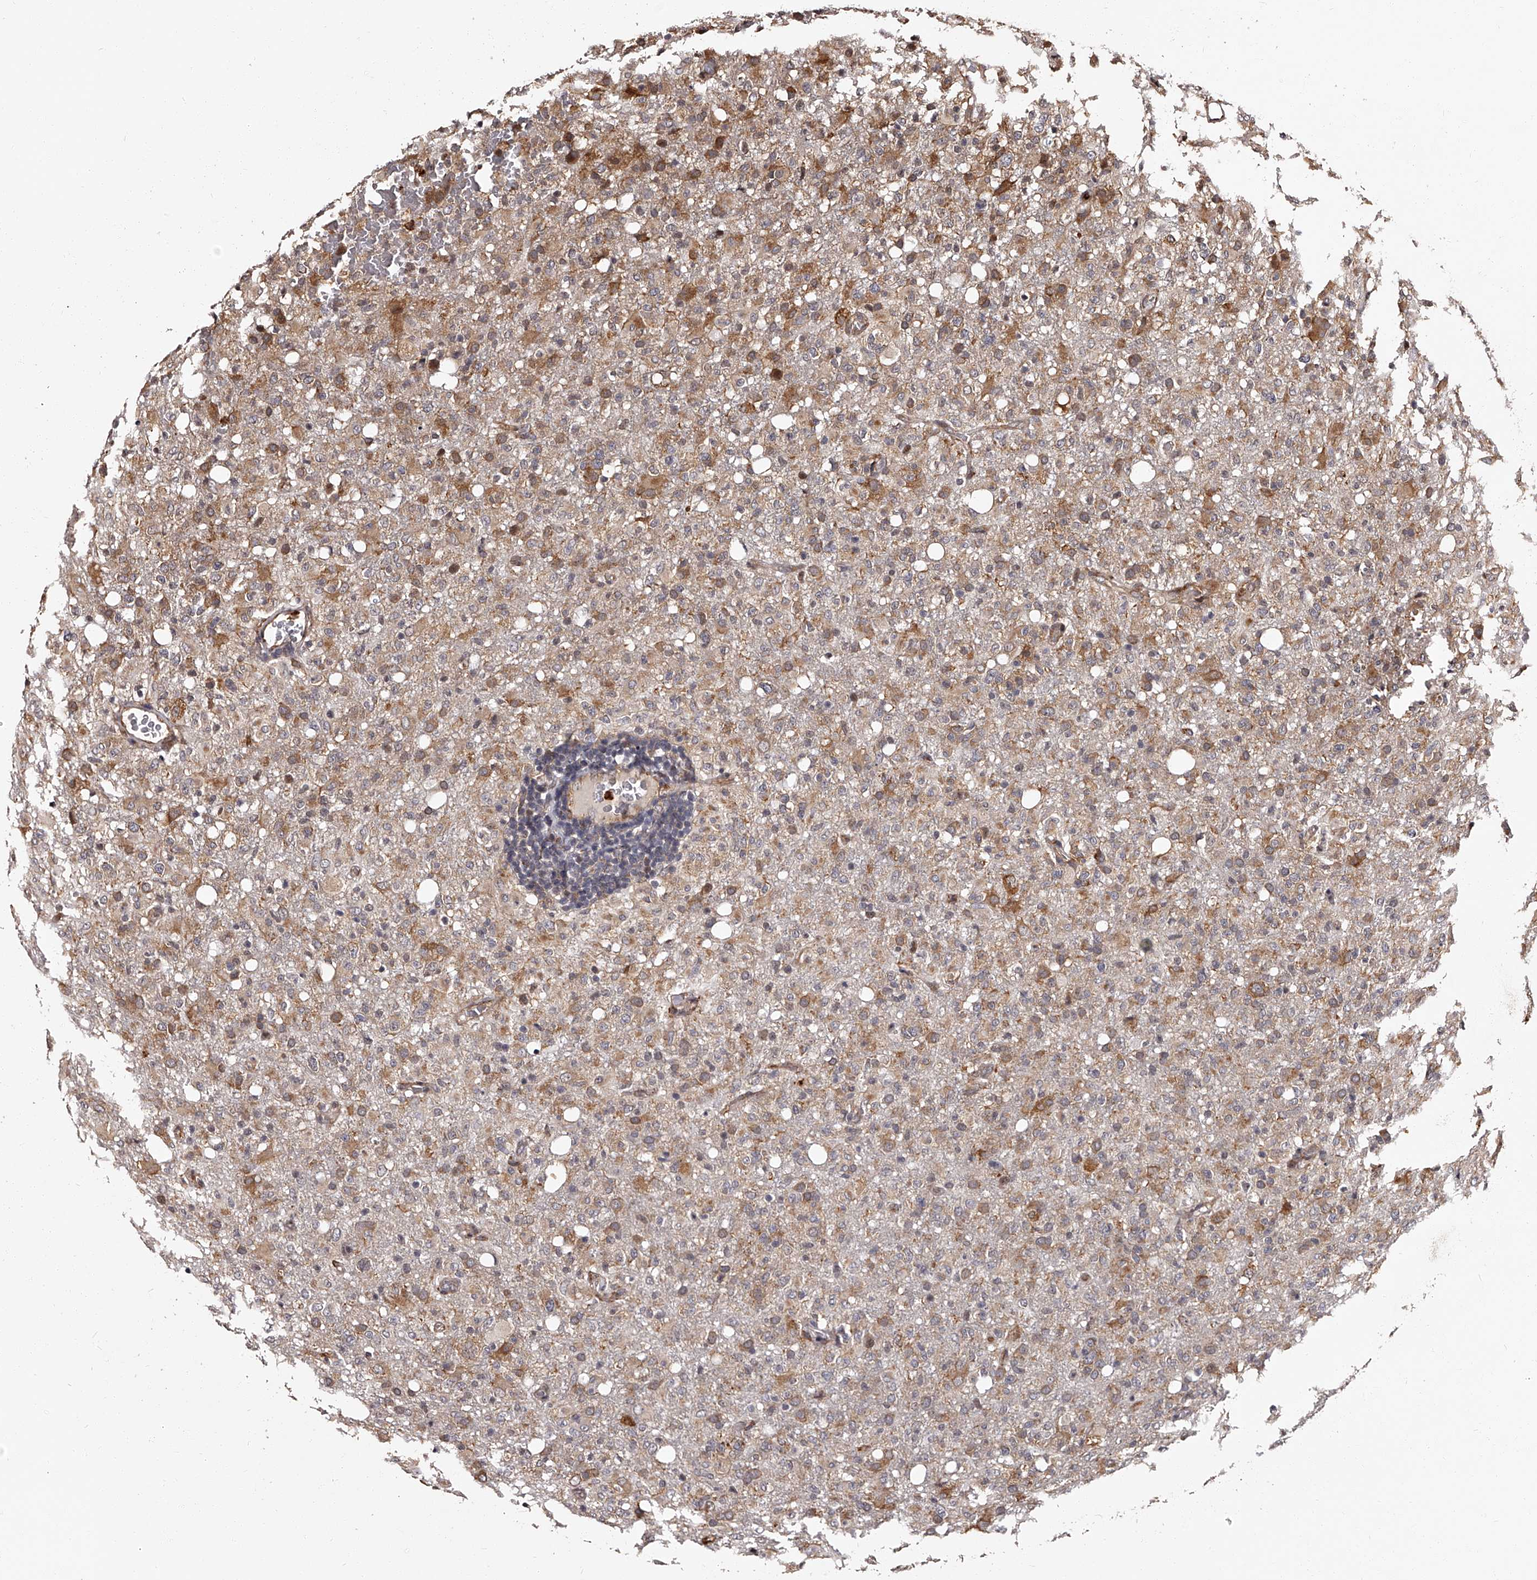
{"staining": {"intensity": "moderate", "quantity": "<25%", "location": "cytoplasmic/membranous"}, "tissue": "glioma", "cell_type": "Tumor cells", "image_type": "cancer", "snomed": [{"axis": "morphology", "description": "Glioma, malignant, High grade"}, {"axis": "topography", "description": "Brain"}], "caption": "This is a photomicrograph of IHC staining of malignant high-grade glioma, which shows moderate positivity in the cytoplasmic/membranous of tumor cells.", "gene": "RSC1A1", "patient": {"sex": "female", "age": 57}}